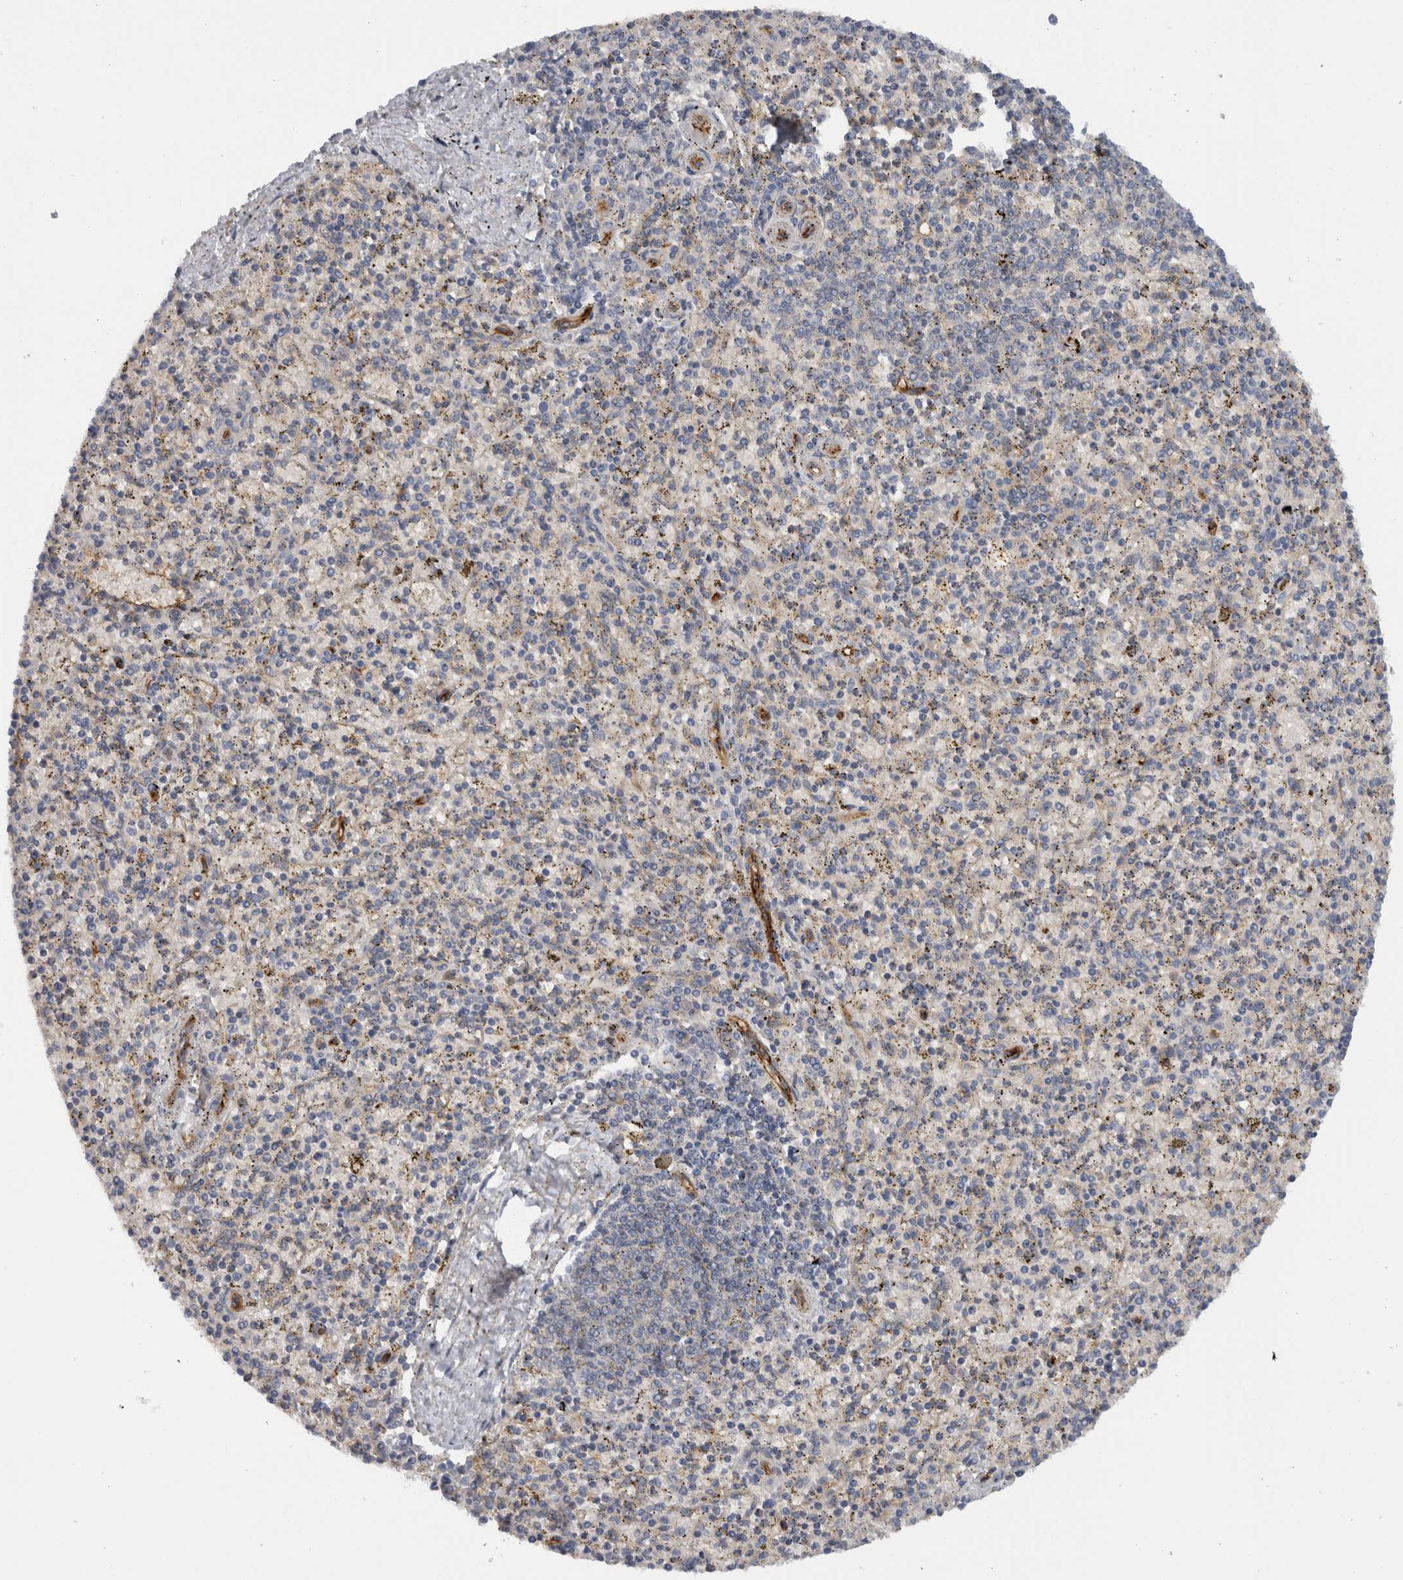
{"staining": {"intensity": "negative", "quantity": "none", "location": "none"}, "tissue": "spleen", "cell_type": "Cells in red pulp", "image_type": "normal", "snomed": [{"axis": "morphology", "description": "Normal tissue, NOS"}, {"axis": "topography", "description": "Spleen"}], "caption": "Immunohistochemistry (IHC) micrograph of benign spleen: spleen stained with DAB reveals no significant protein expression in cells in red pulp. (DAB IHC, high magnification).", "gene": "CD59", "patient": {"sex": "male", "age": 72}}